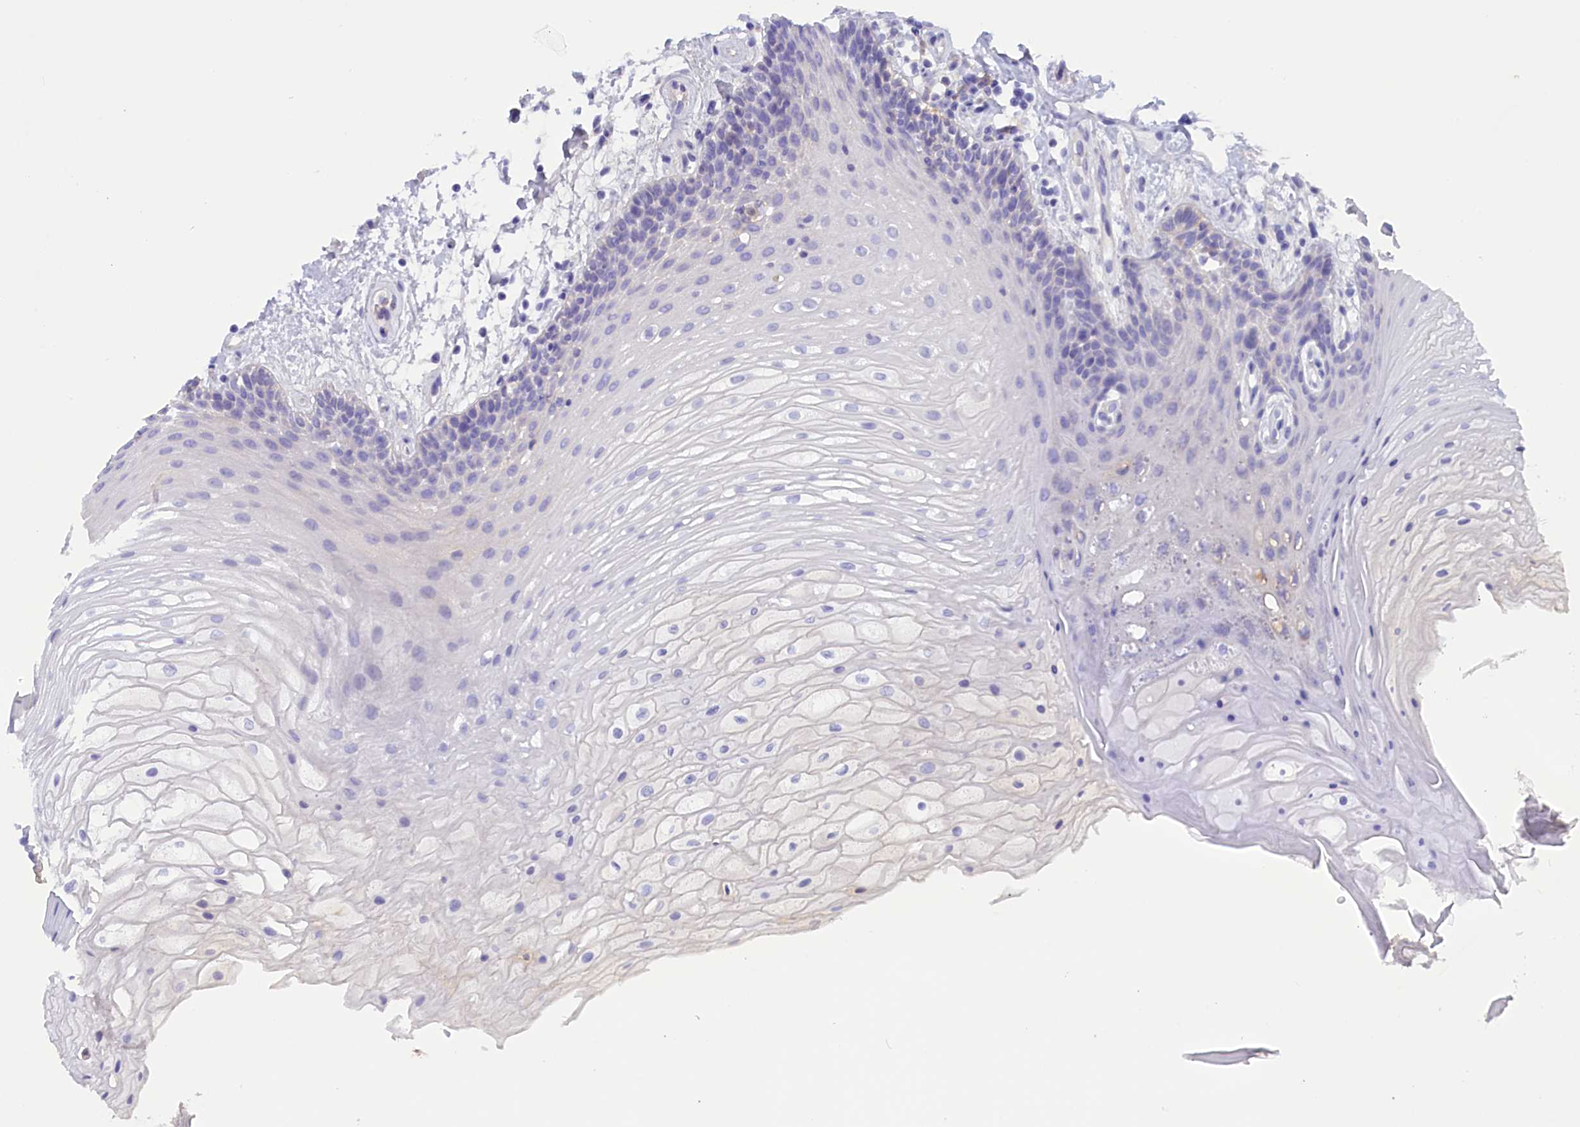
{"staining": {"intensity": "negative", "quantity": "none", "location": "none"}, "tissue": "oral mucosa", "cell_type": "Squamous epithelial cells", "image_type": "normal", "snomed": [{"axis": "morphology", "description": "Normal tissue, NOS"}, {"axis": "topography", "description": "Oral tissue"}], "caption": "The immunohistochemistry (IHC) image has no significant expression in squamous epithelial cells of oral mucosa.", "gene": "PROK2", "patient": {"sex": "female", "age": 80}}